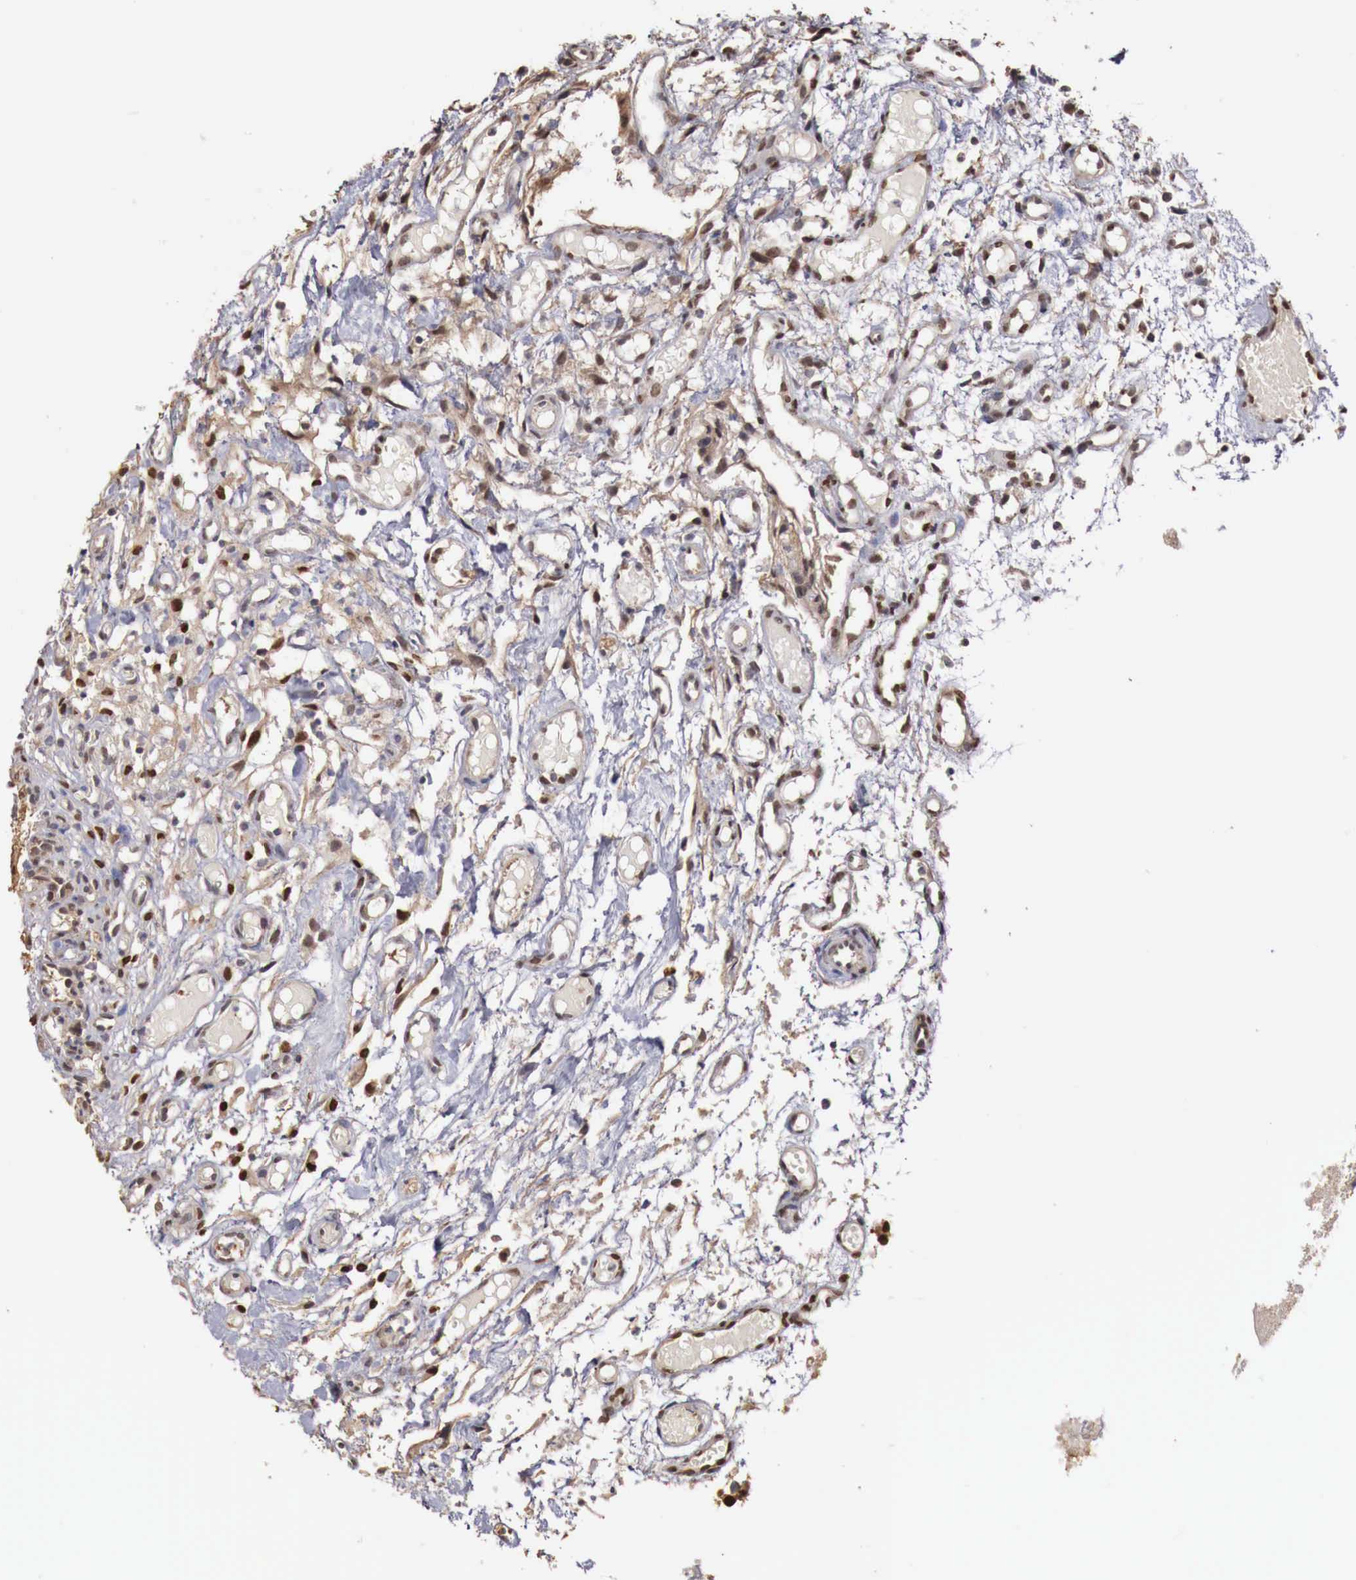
{"staining": {"intensity": "moderate", "quantity": "25%-75%", "location": "nuclear"}, "tissue": "glioma", "cell_type": "Tumor cells", "image_type": "cancer", "snomed": [{"axis": "morphology", "description": "Glioma, malignant, High grade"}, {"axis": "topography", "description": "Brain"}], "caption": "Immunohistochemistry (IHC) (DAB) staining of glioma exhibits moderate nuclear protein staining in about 25%-75% of tumor cells.", "gene": "KHDRBS2", "patient": {"sex": "male", "age": 77}}